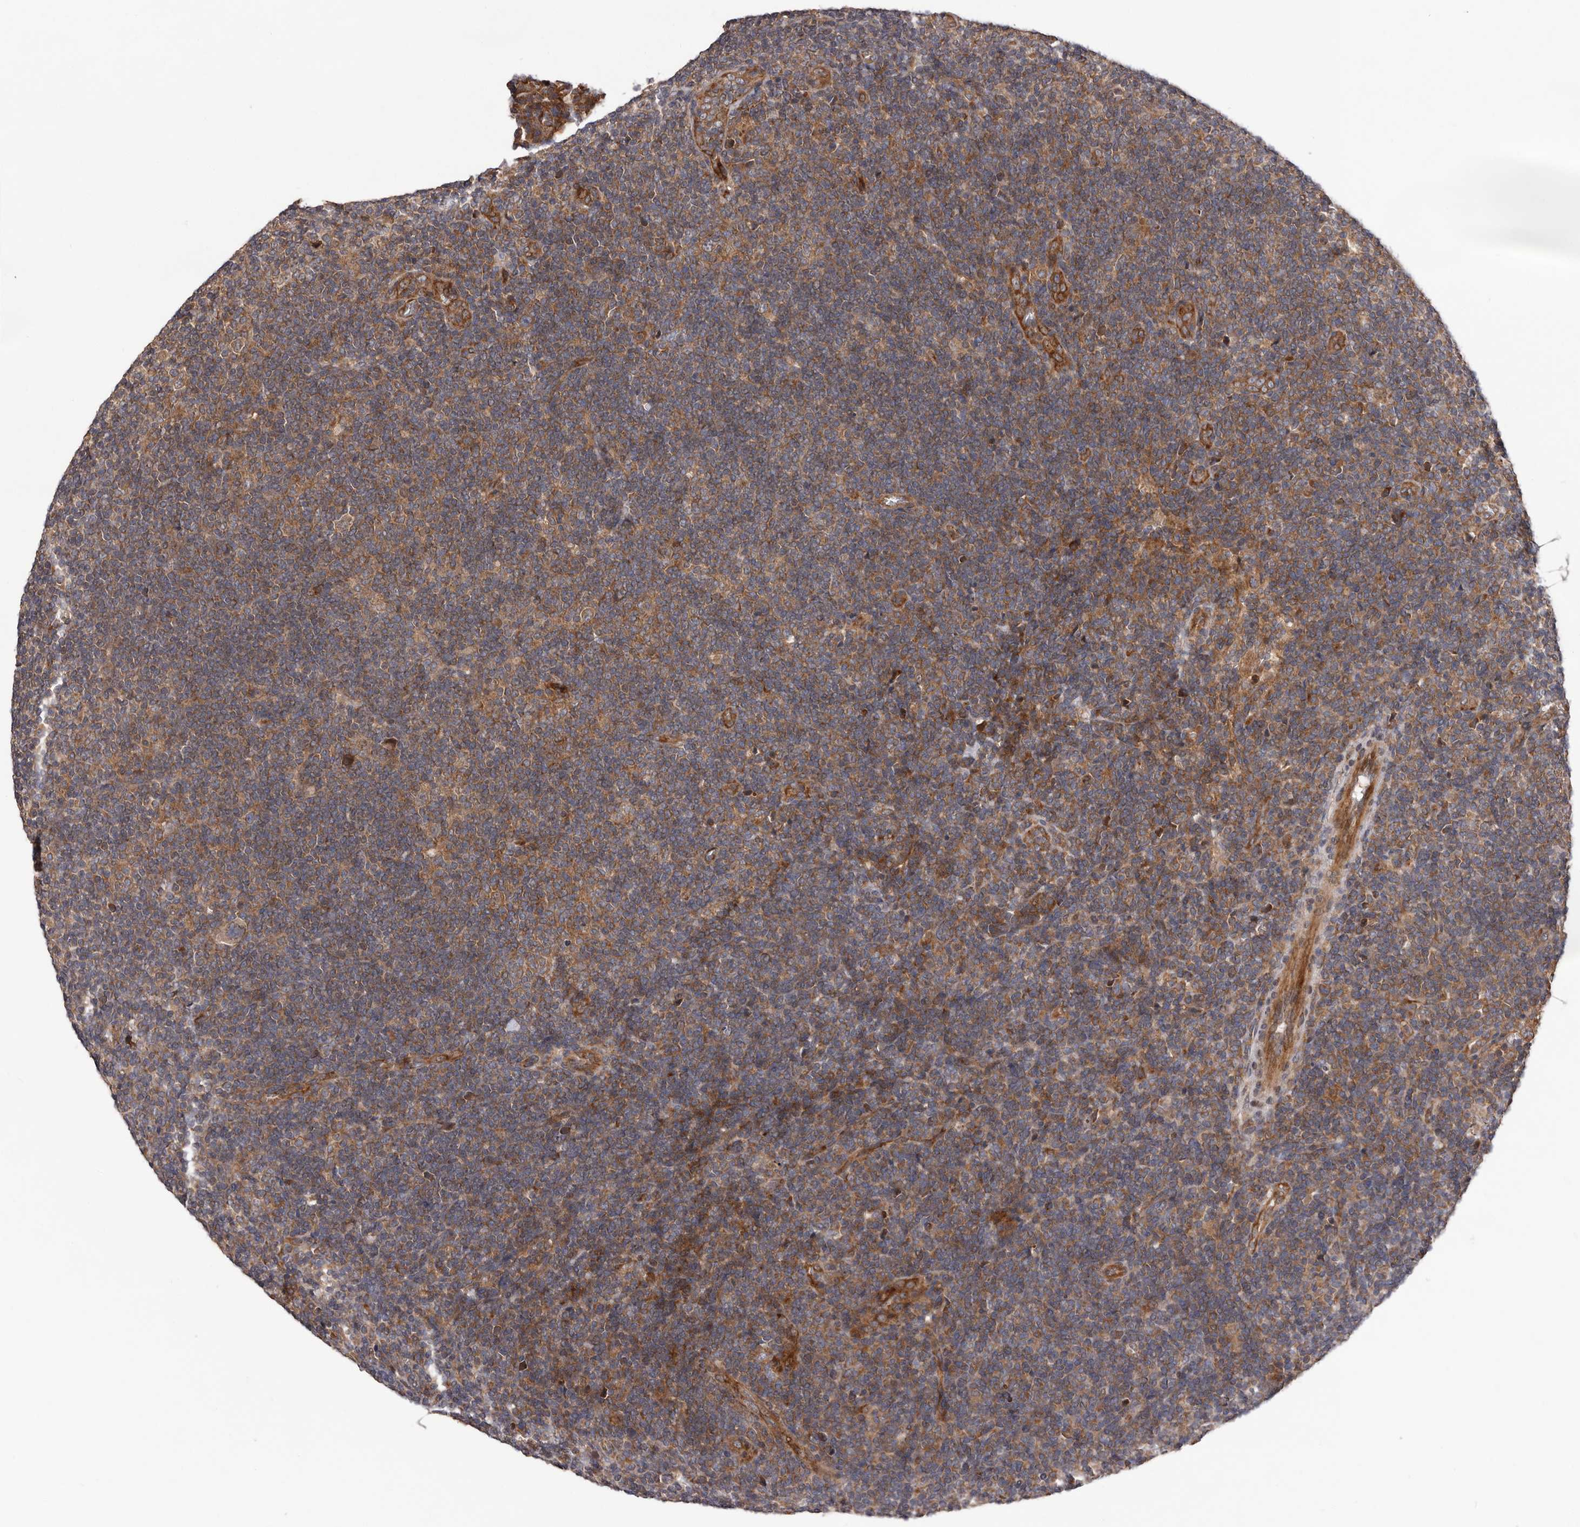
{"staining": {"intensity": "moderate", "quantity": ">75%", "location": "cytoplasmic/membranous"}, "tissue": "lymphoma", "cell_type": "Tumor cells", "image_type": "cancer", "snomed": [{"axis": "morphology", "description": "Hodgkin's disease, NOS"}, {"axis": "topography", "description": "Lymph node"}], "caption": "Tumor cells display medium levels of moderate cytoplasmic/membranous expression in about >75% of cells in Hodgkin's disease.", "gene": "VPS37A", "patient": {"sex": "female", "age": 57}}